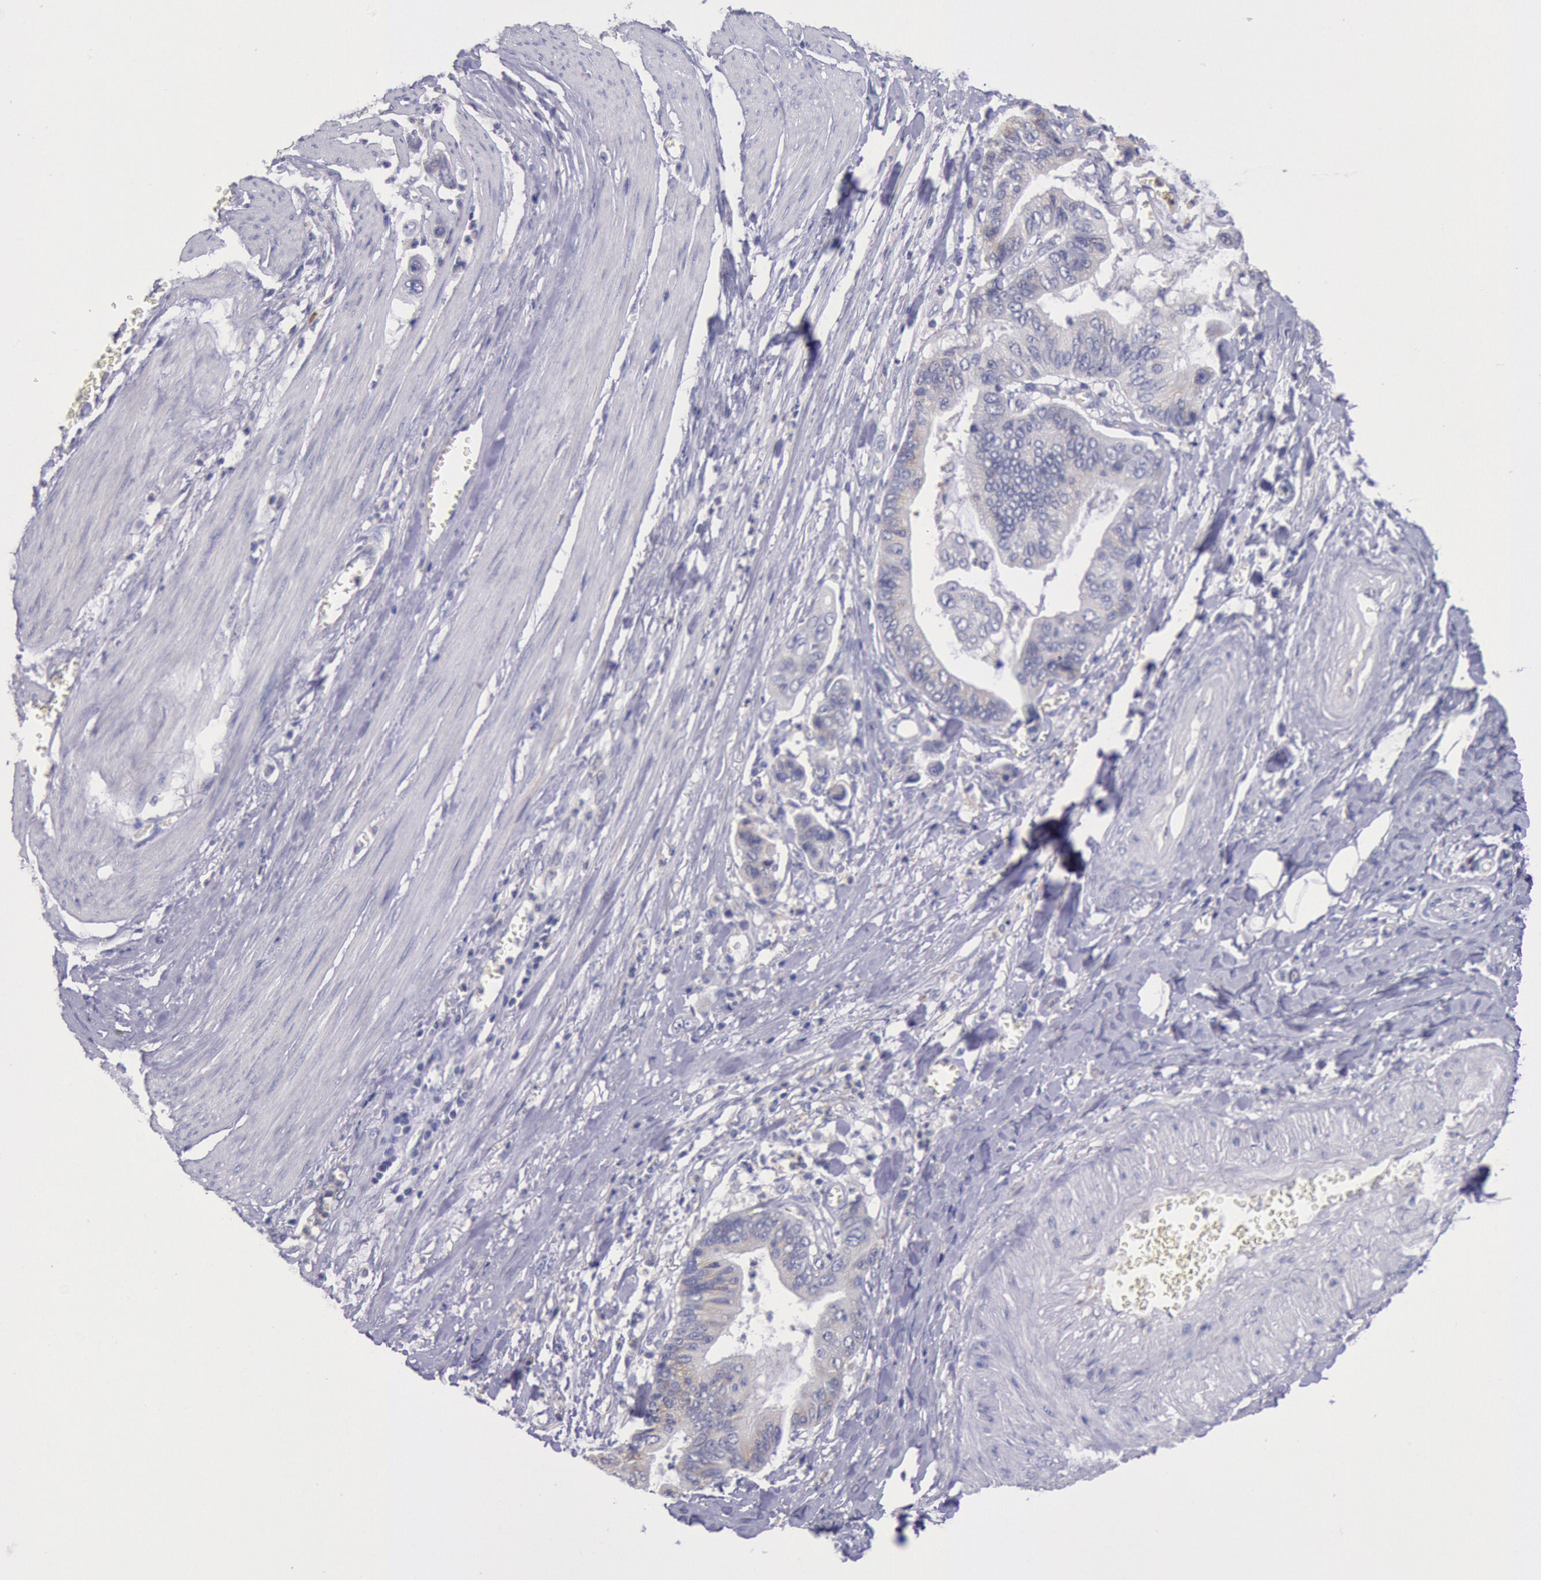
{"staining": {"intensity": "negative", "quantity": "none", "location": "none"}, "tissue": "stomach cancer", "cell_type": "Tumor cells", "image_type": "cancer", "snomed": [{"axis": "morphology", "description": "Adenocarcinoma, NOS"}, {"axis": "topography", "description": "Stomach, upper"}], "caption": "Stomach cancer (adenocarcinoma) was stained to show a protein in brown. There is no significant expression in tumor cells.", "gene": "GAL3ST1", "patient": {"sex": "male", "age": 80}}